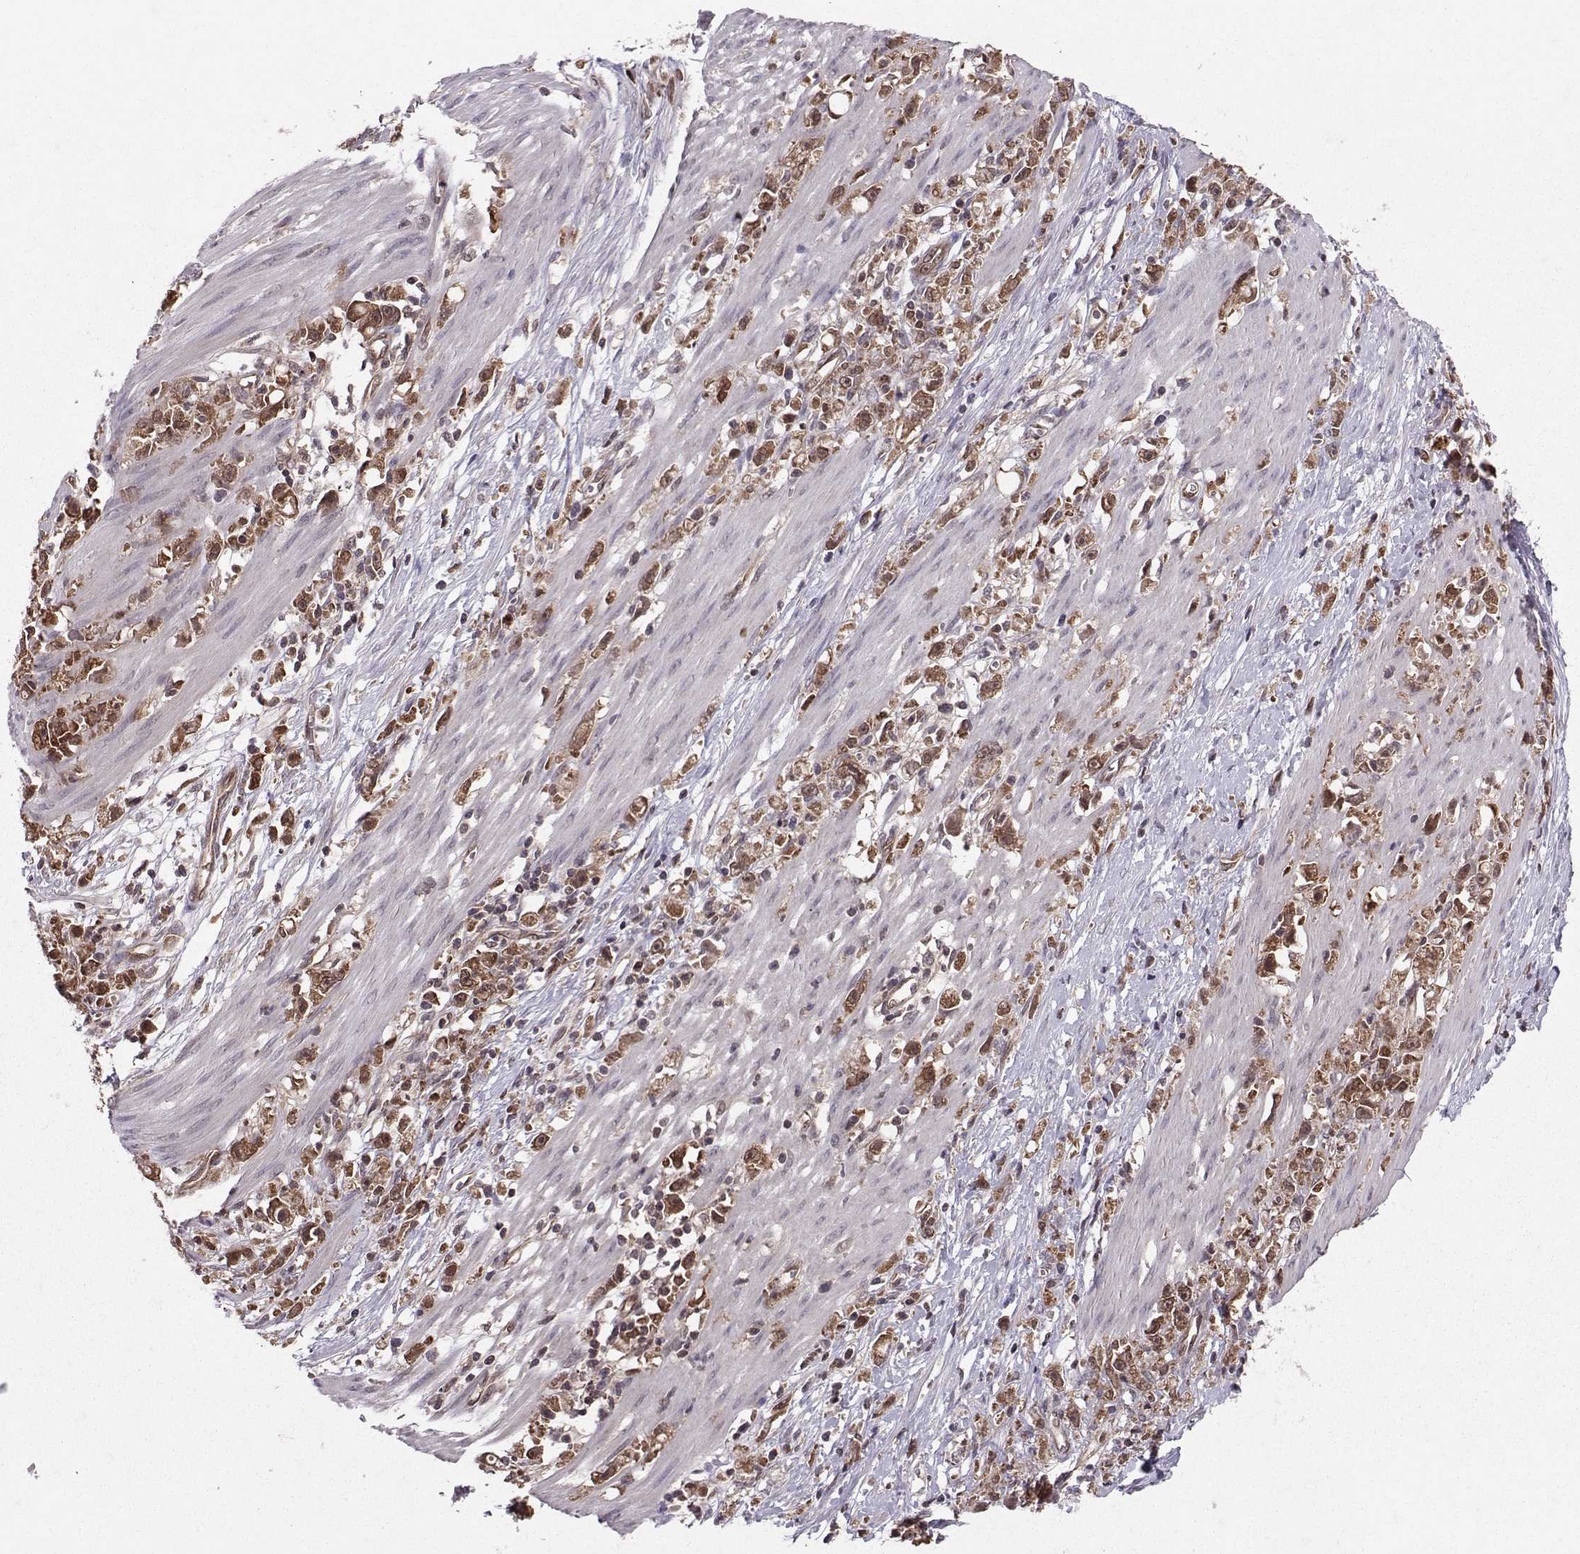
{"staining": {"intensity": "moderate", "quantity": ">75%", "location": "cytoplasmic/membranous"}, "tissue": "stomach cancer", "cell_type": "Tumor cells", "image_type": "cancer", "snomed": [{"axis": "morphology", "description": "Adenocarcinoma, NOS"}, {"axis": "topography", "description": "Stomach"}], "caption": "Immunohistochemistry (IHC) (DAB (3,3'-diaminobenzidine)) staining of human stomach cancer (adenocarcinoma) reveals moderate cytoplasmic/membranous protein expression in approximately >75% of tumor cells.", "gene": "PPP2R2A", "patient": {"sex": "female", "age": 59}}